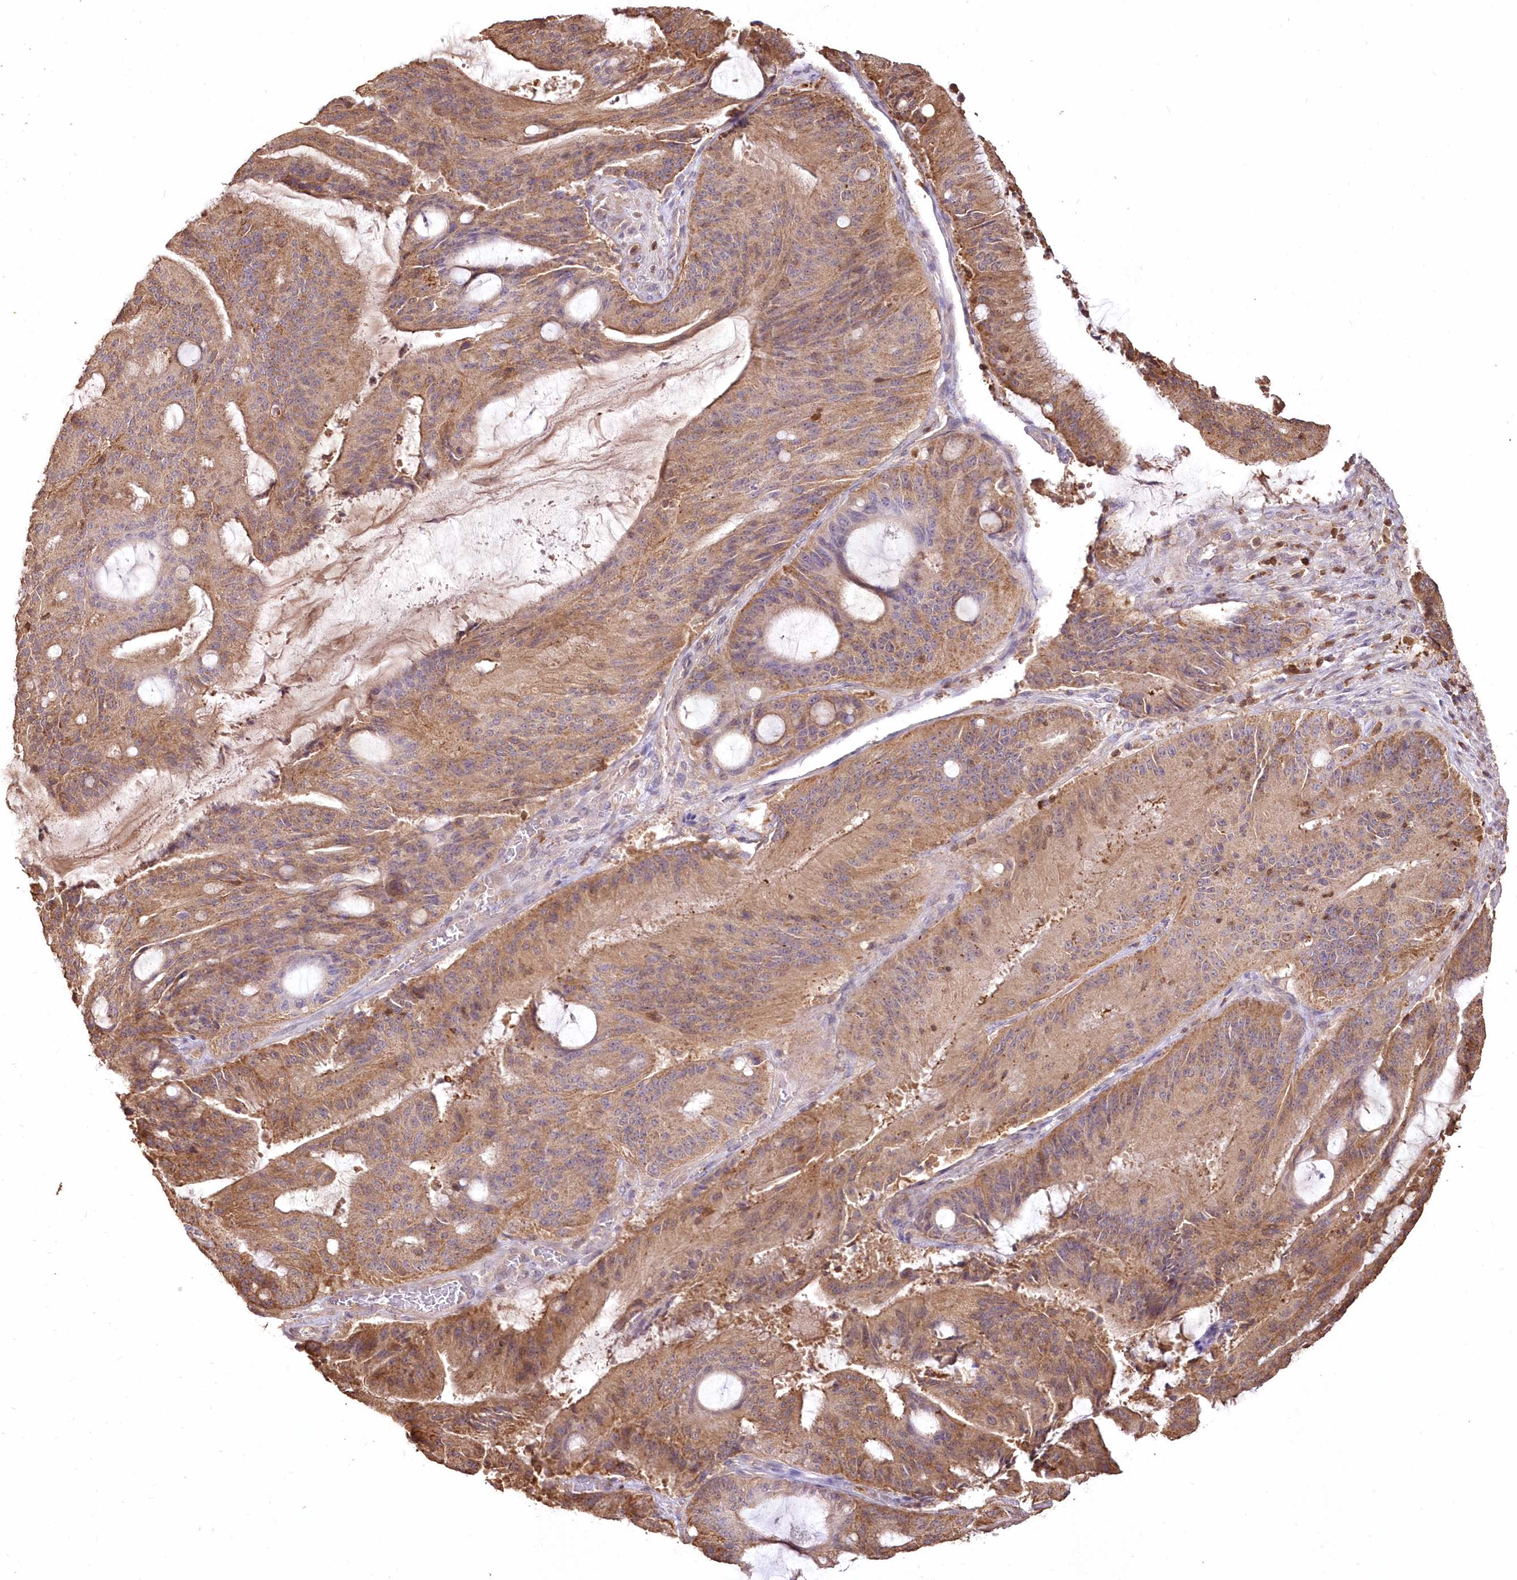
{"staining": {"intensity": "moderate", "quantity": ">75%", "location": "cytoplasmic/membranous"}, "tissue": "liver cancer", "cell_type": "Tumor cells", "image_type": "cancer", "snomed": [{"axis": "morphology", "description": "Normal tissue, NOS"}, {"axis": "morphology", "description": "Cholangiocarcinoma"}, {"axis": "topography", "description": "Liver"}, {"axis": "topography", "description": "Peripheral nerve tissue"}], "caption": "This image shows immunohistochemistry staining of liver cholangiocarcinoma, with medium moderate cytoplasmic/membranous positivity in about >75% of tumor cells.", "gene": "STK17B", "patient": {"sex": "female", "age": 73}}